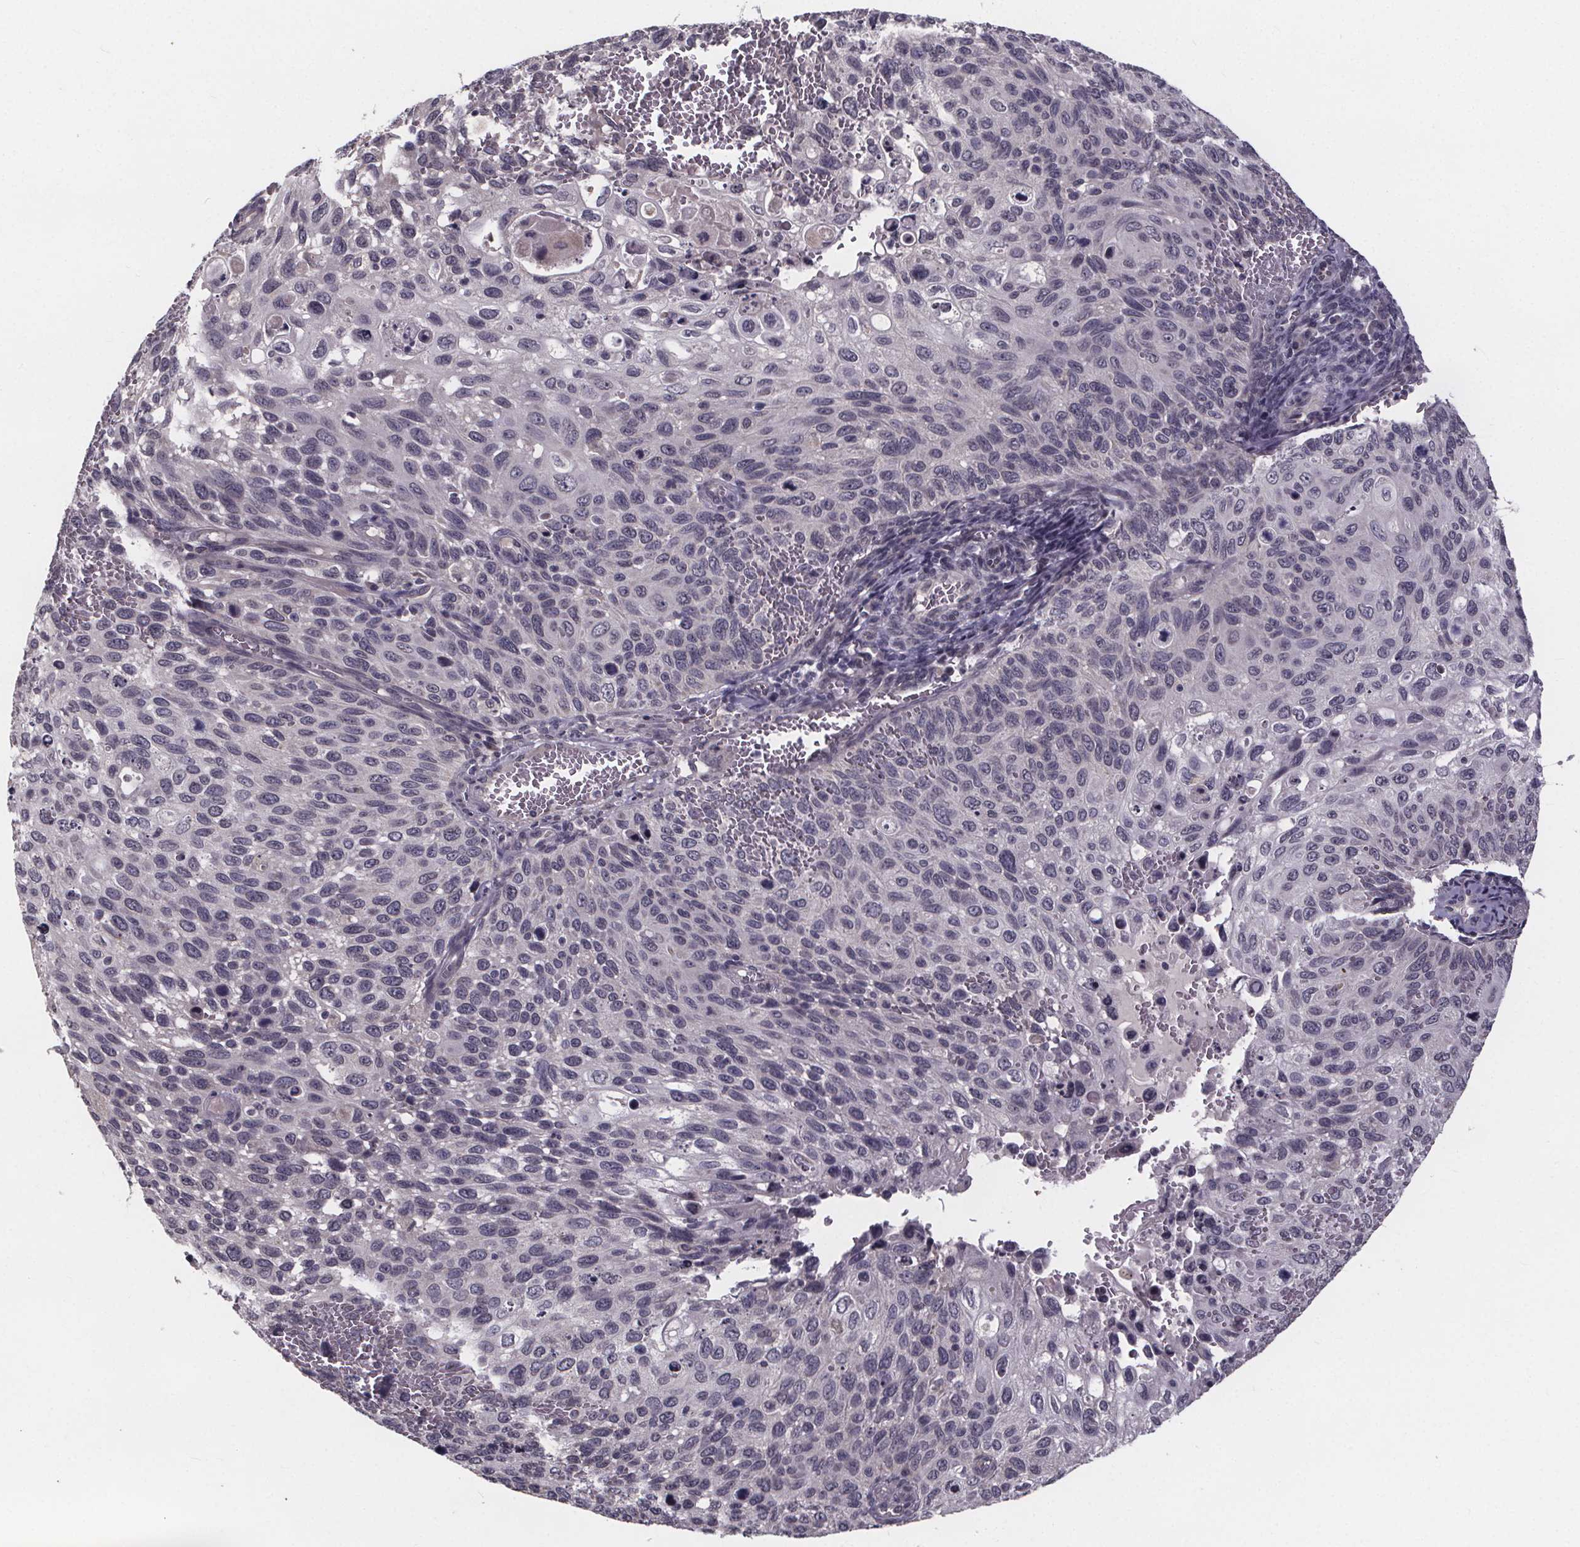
{"staining": {"intensity": "negative", "quantity": "none", "location": "none"}, "tissue": "cervical cancer", "cell_type": "Tumor cells", "image_type": "cancer", "snomed": [{"axis": "morphology", "description": "Squamous cell carcinoma, NOS"}, {"axis": "topography", "description": "Cervix"}], "caption": "Cervical squamous cell carcinoma stained for a protein using immunohistochemistry displays no positivity tumor cells.", "gene": "FAM181B", "patient": {"sex": "female", "age": 70}}